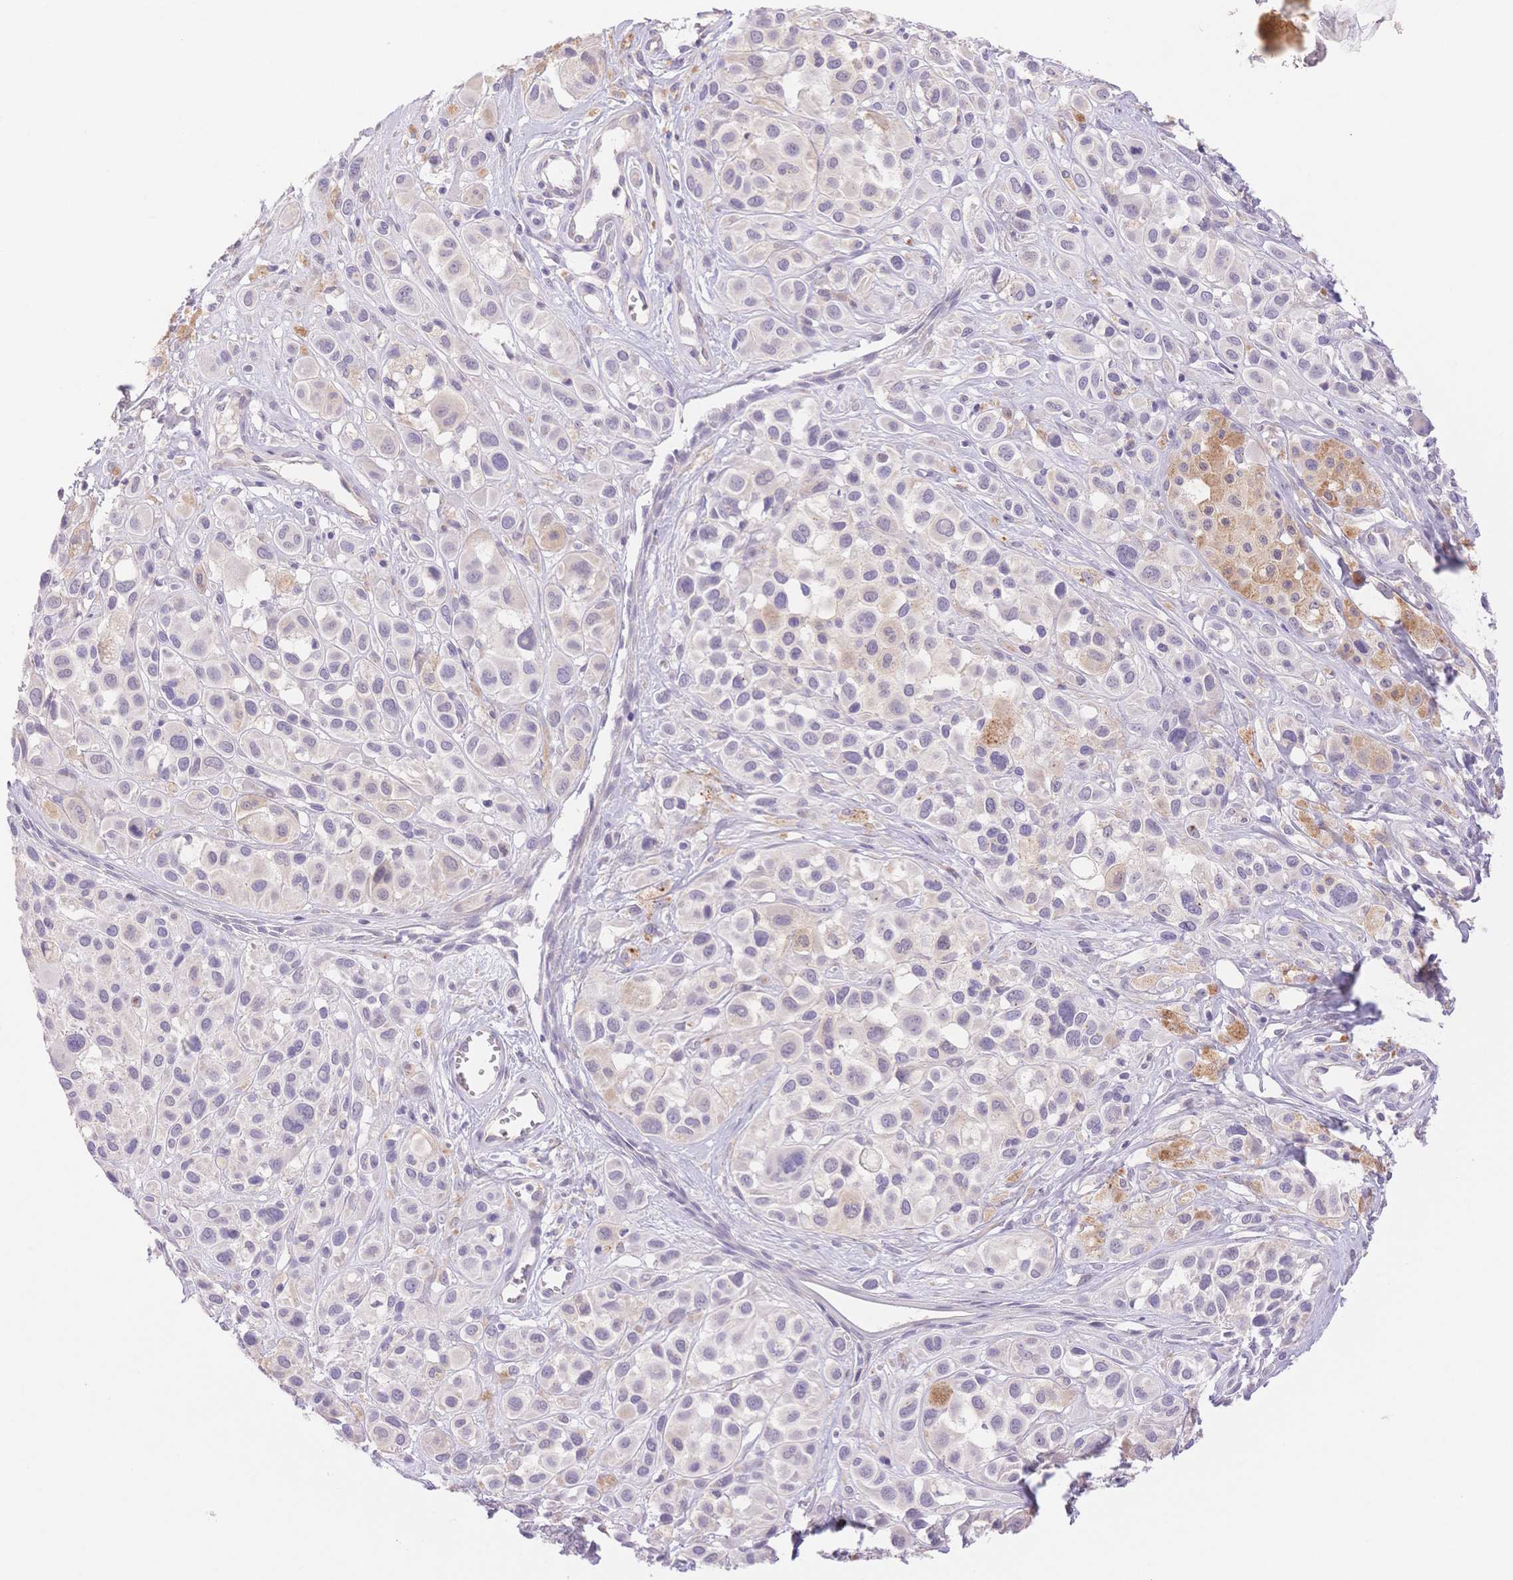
{"staining": {"intensity": "negative", "quantity": "none", "location": "none"}, "tissue": "melanoma", "cell_type": "Tumor cells", "image_type": "cancer", "snomed": [{"axis": "morphology", "description": "Malignant melanoma, NOS"}, {"axis": "topography", "description": "Skin"}], "caption": "An immunohistochemistry (IHC) photomicrograph of melanoma is shown. There is no staining in tumor cells of melanoma. Brightfield microscopy of immunohistochemistry (IHC) stained with DAB (brown) and hematoxylin (blue), captured at high magnification.", "gene": "MYOM1", "patient": {"sex": "male", "age": 77}}